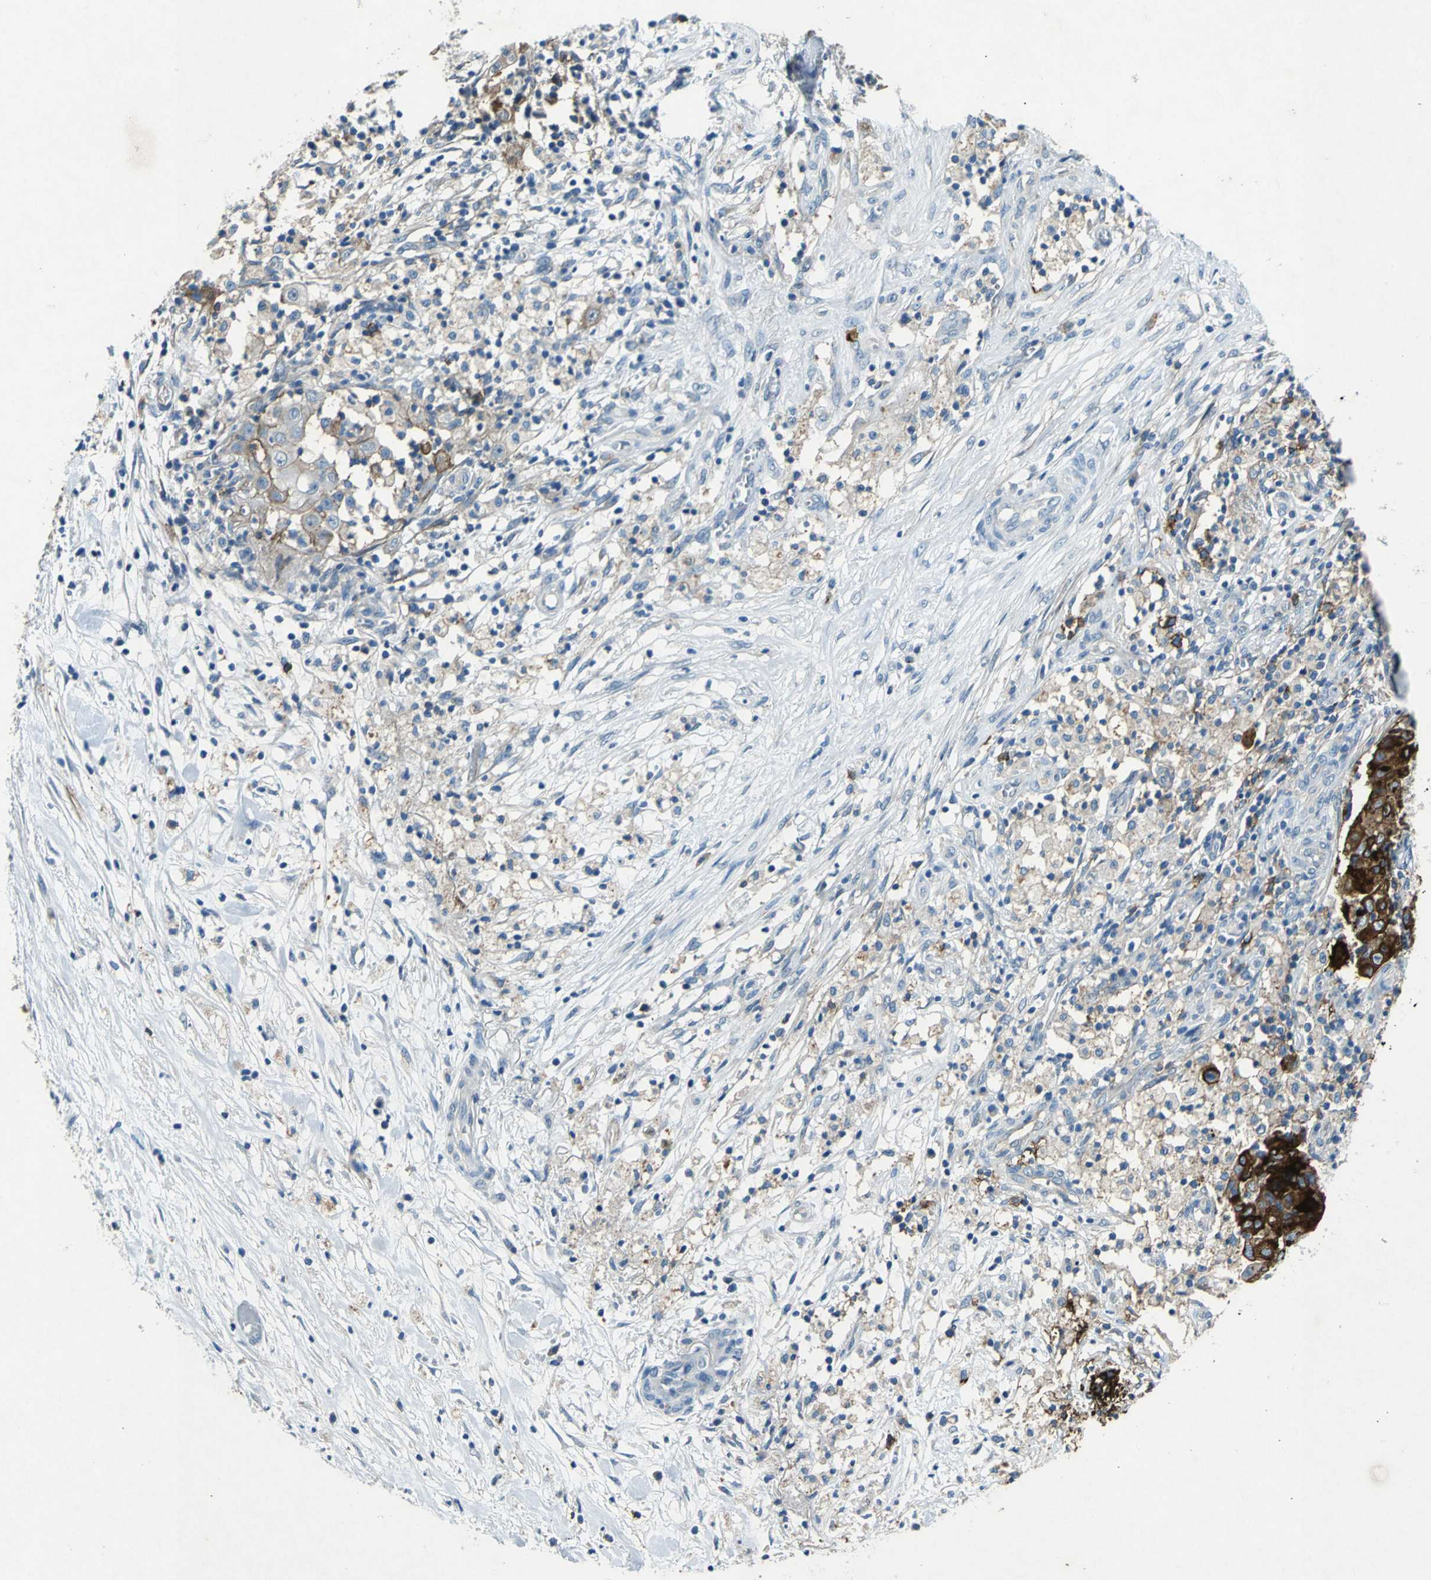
{"staining": {"intensity": "strong", "quantity": ">75%", "location": "cytoplasmic/membranous"}, "tissue": "ovarian cancer", "cell_type": "Tumor cells", "image_type": "cancer", "snomed": [{"axis": "morphology", "description": "Carcinoma, endometroid"}, {"axis": "topography", "description": "Ovary"}], "caption": "Ovarian cancer stained with a protein marker demonstrates strong staining in tumor cells.", "gene": "RPS13", "patient": {"sex": "female", "age": 42}}